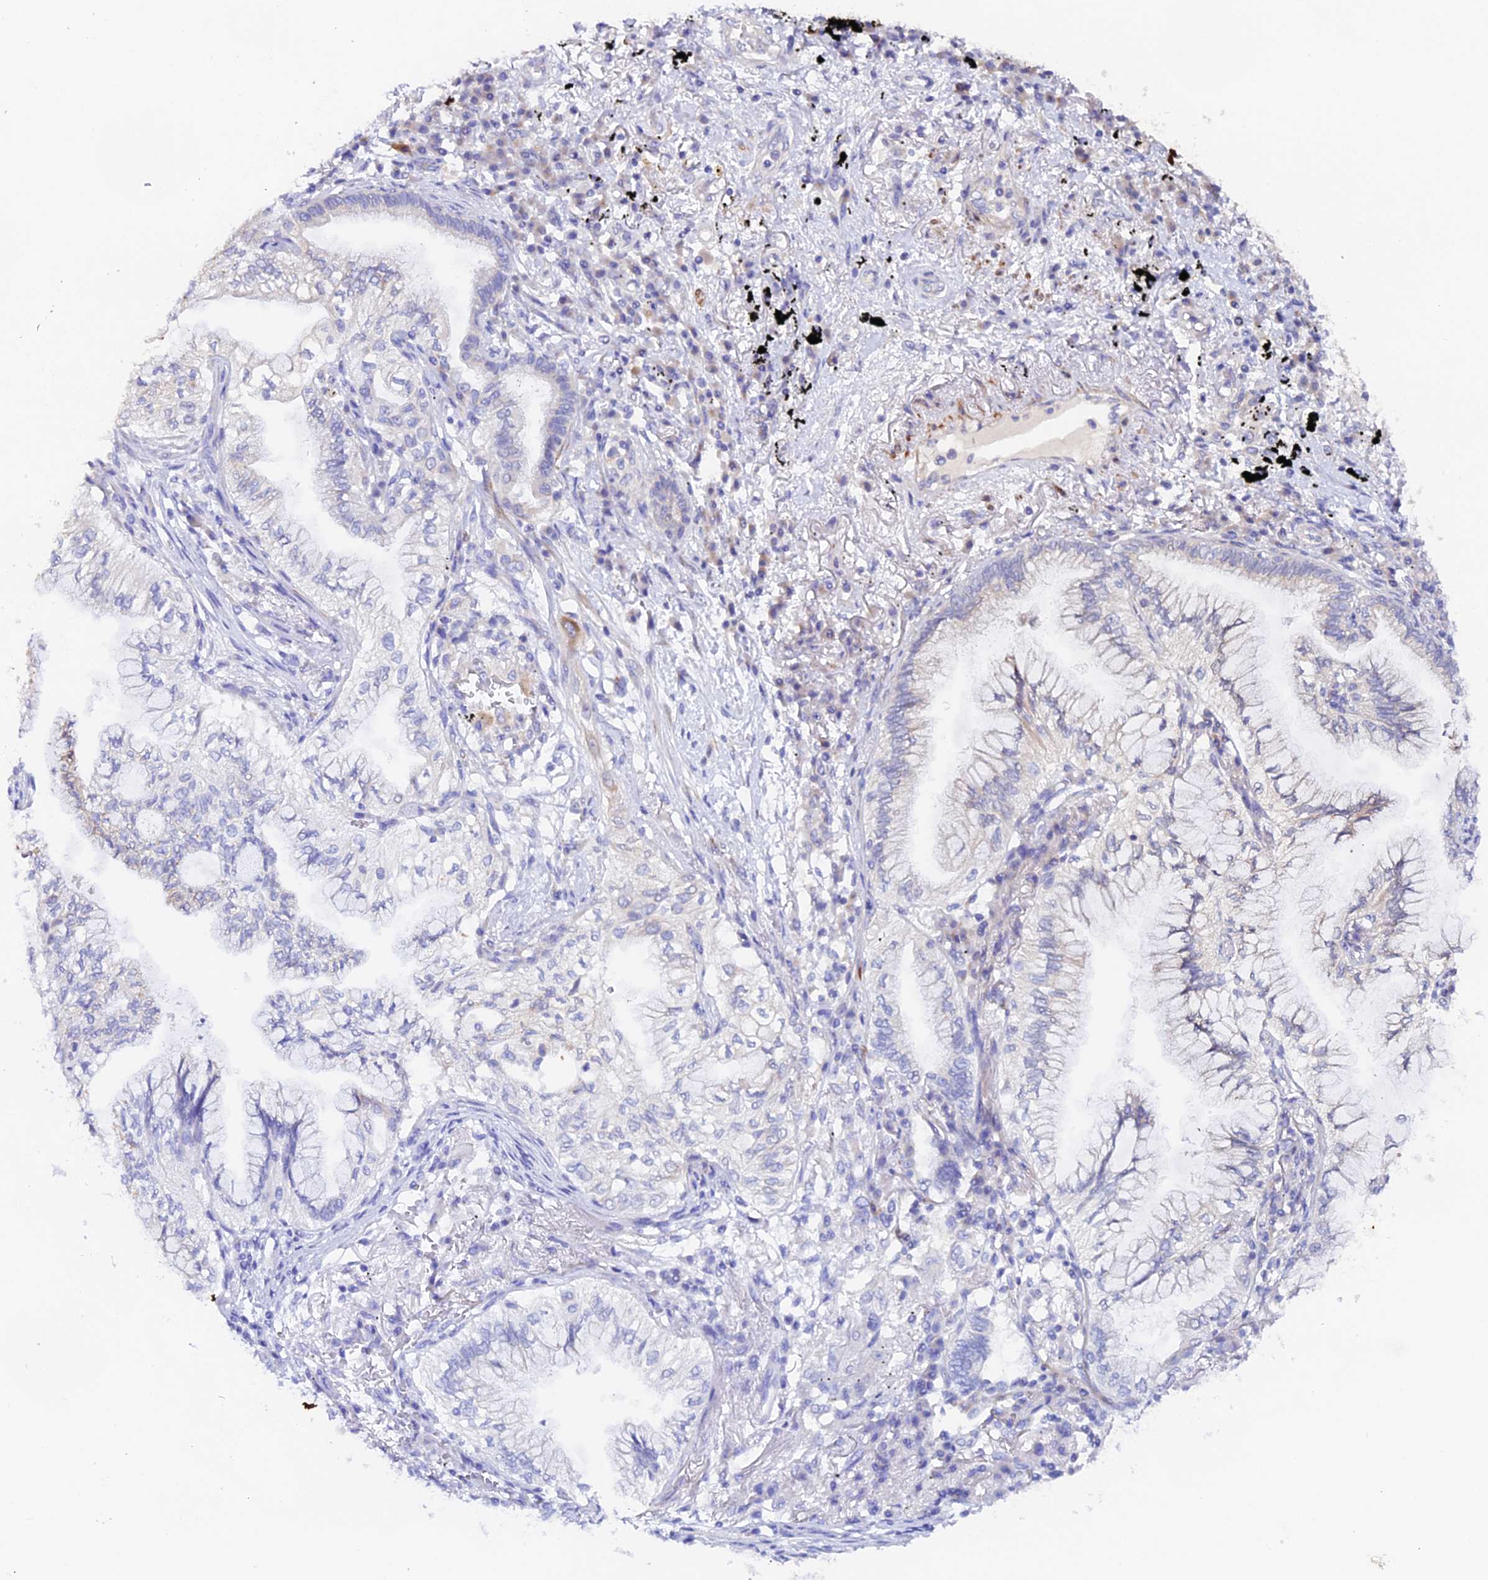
{"staining": {"intensity": "negative", "quantity": "none", "location": "none"}, "tissue": "lung cancer", "cell_type": "Tumor cells", "image_type": "cancer", "snomed": [{"axis": "morphology", "description": "Normal tissue, NOS"}, {"axis": "morphology", "description": "Adenocarcinoma, NOS"}, {"axis": "topography", "description": "Bronchus"}, {"axis": "topography", "description": "Lung"}], "caption": "IHC histopathology image of lung cancer (adenocarcinoma) stained for a protein (brown), which reveals no staining in tumor cells.", "gene": "TANGO6", "patient": {"sex": "female", "age": 70}}